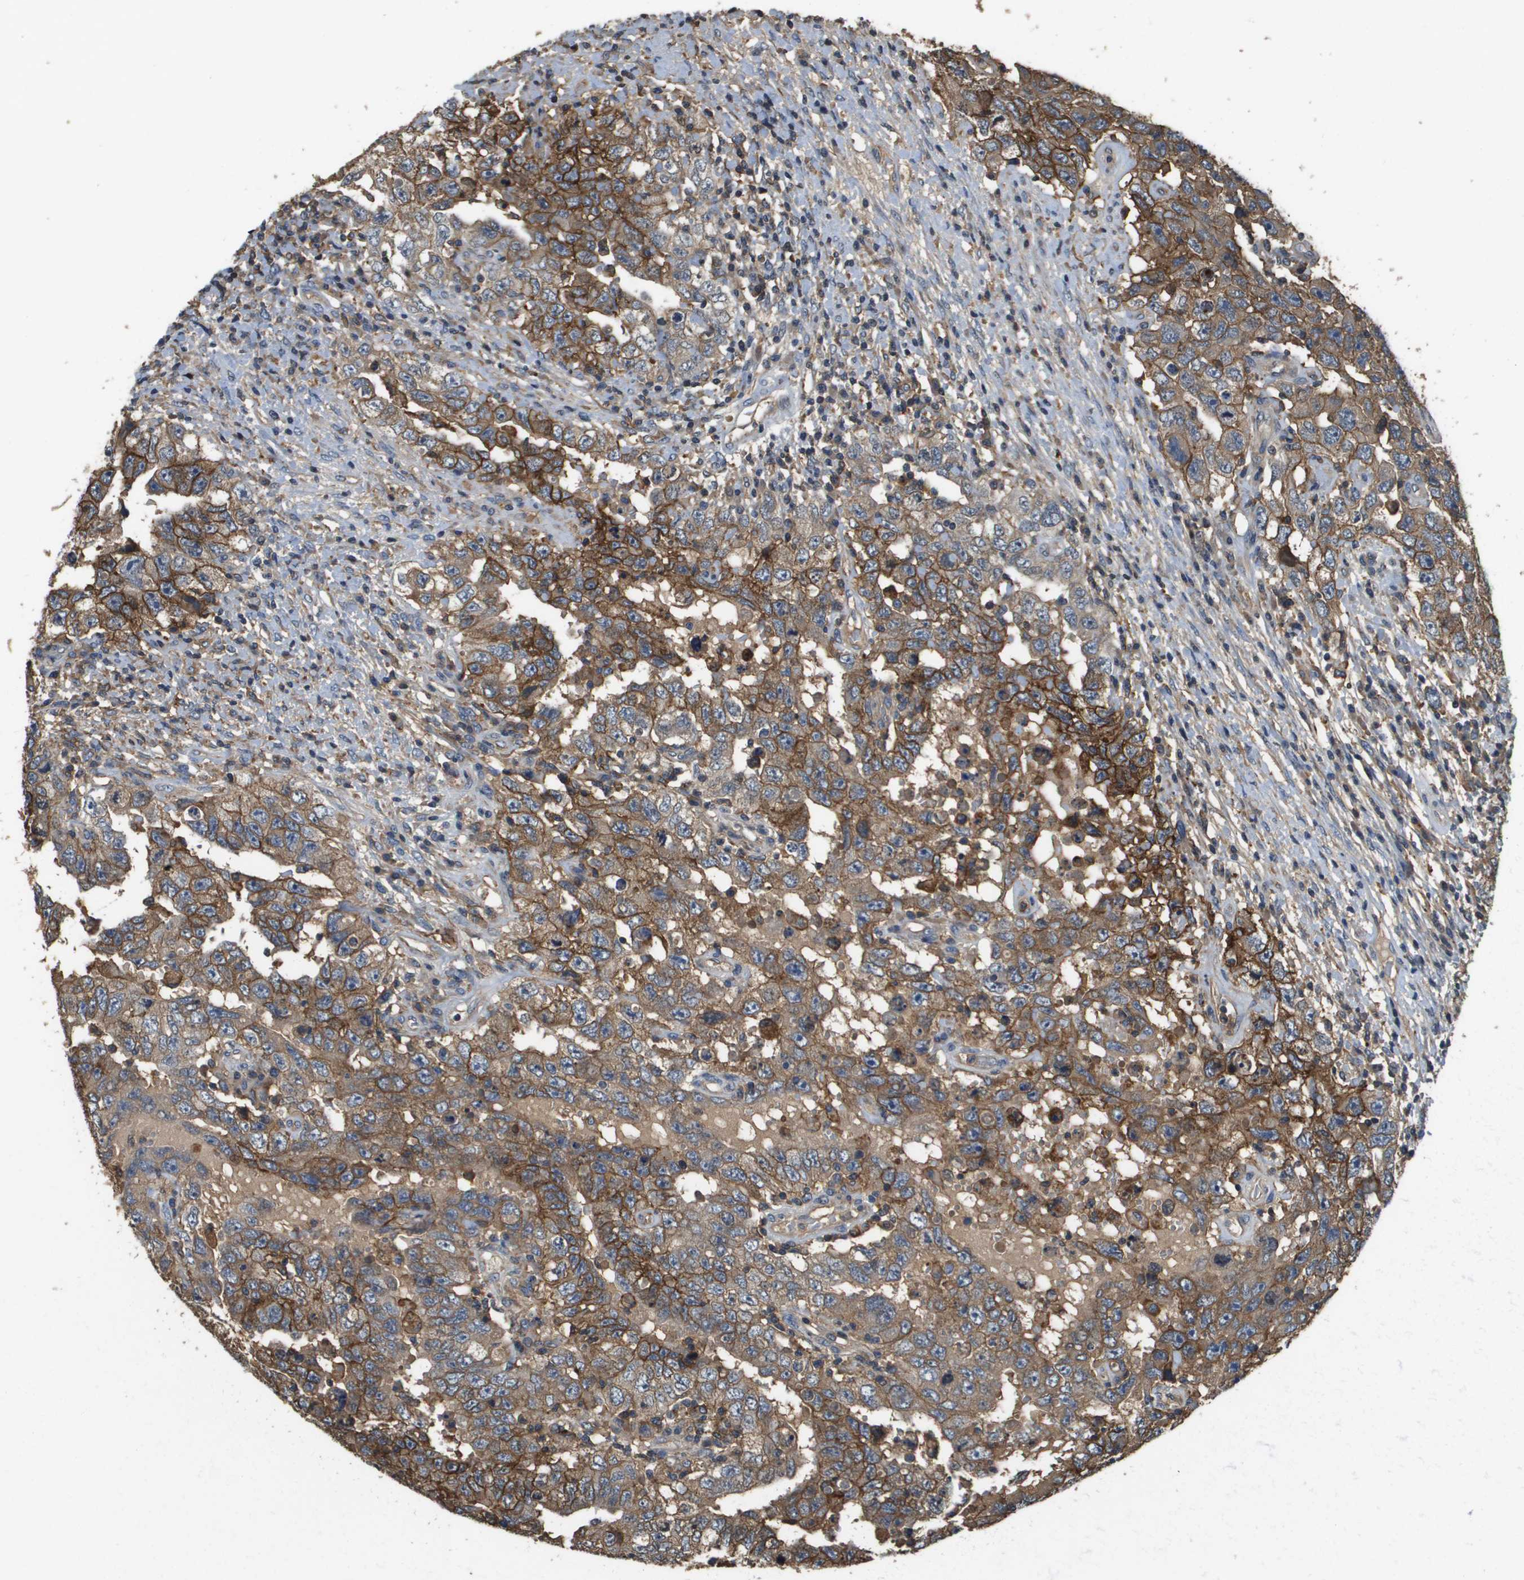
{"staining": {"intensity": "strong", "quantity": ">75%", "location": "cytoplasmic/membranous"}, "tissue": "testis cancer", "cell_type": "Tumor cells", "image_type": "cancer", "snomed": [{"axis": "morphology", "description": "Carcinoma, Embryonal, NOS"}, {"axis": "topography", "description": "Testis"}], "caption": "Protein expression by immunohistochemistry (IHC) reveals strong cytoplasmic/membranous staining in about >75% of tumor cells in embryonal carcinoma (testis).", "gene": "SLC16A3", "patient": {"sex": "male", "age": 26}}